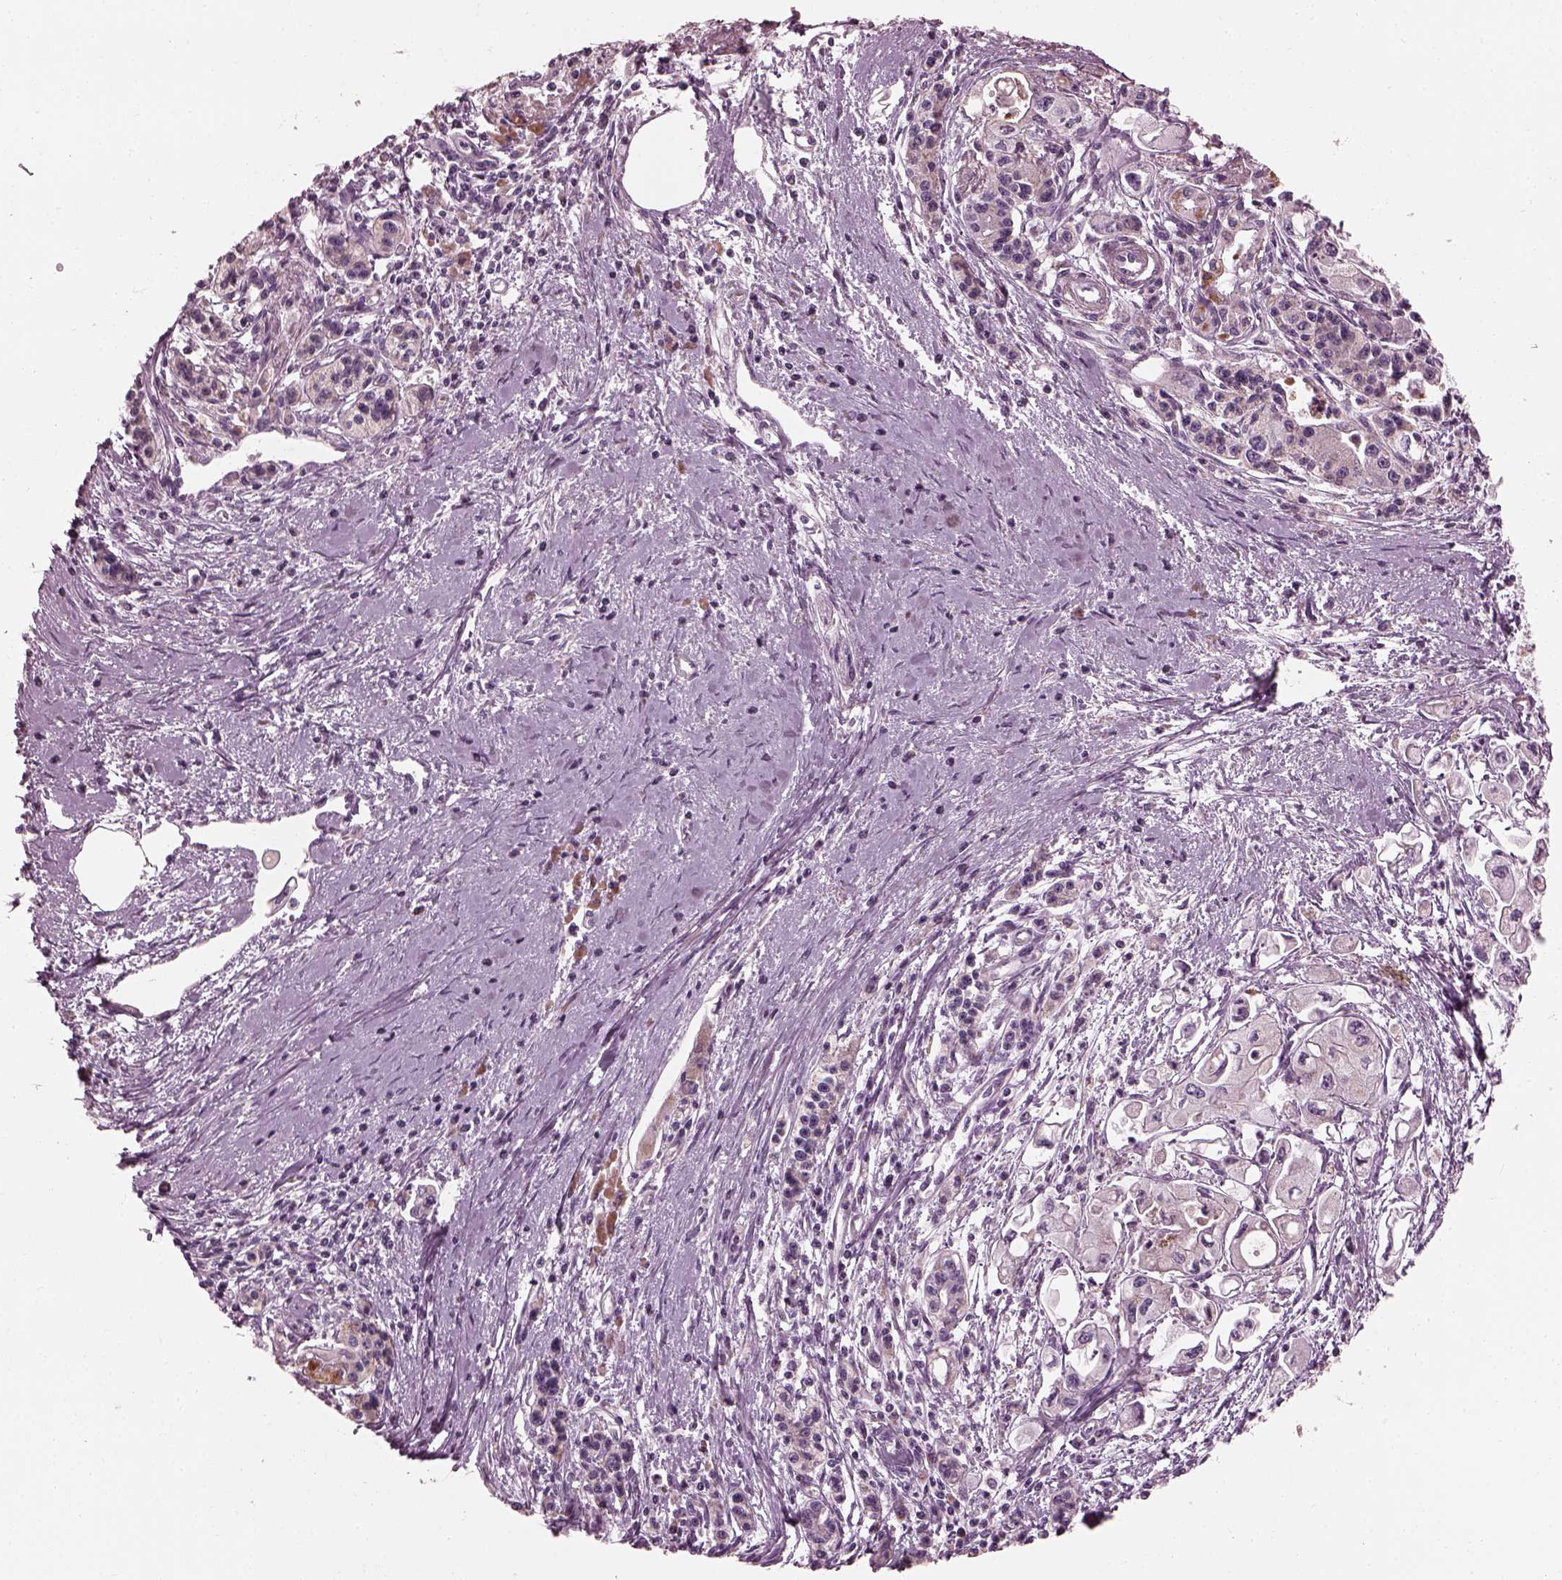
{"staining": {"intensity": "negative", "quantity": "none", "location": "none"}, "tissue": "pancreatic cancer", "cell_type": "Tumor cells", "image_type": "cancer", "snomed": [{"axis": "morphology", "description": "Adenocarcinoma, NOS"}, {"axis": "topography", "description": "Pancreas"}], "caption": "Human adenocarcinoma (pancreatic) stained for a protein using IHC shows no staining in tumor cells.", "gene": "ATP5MF", "patient": {"sex": "male", "age": 70}}